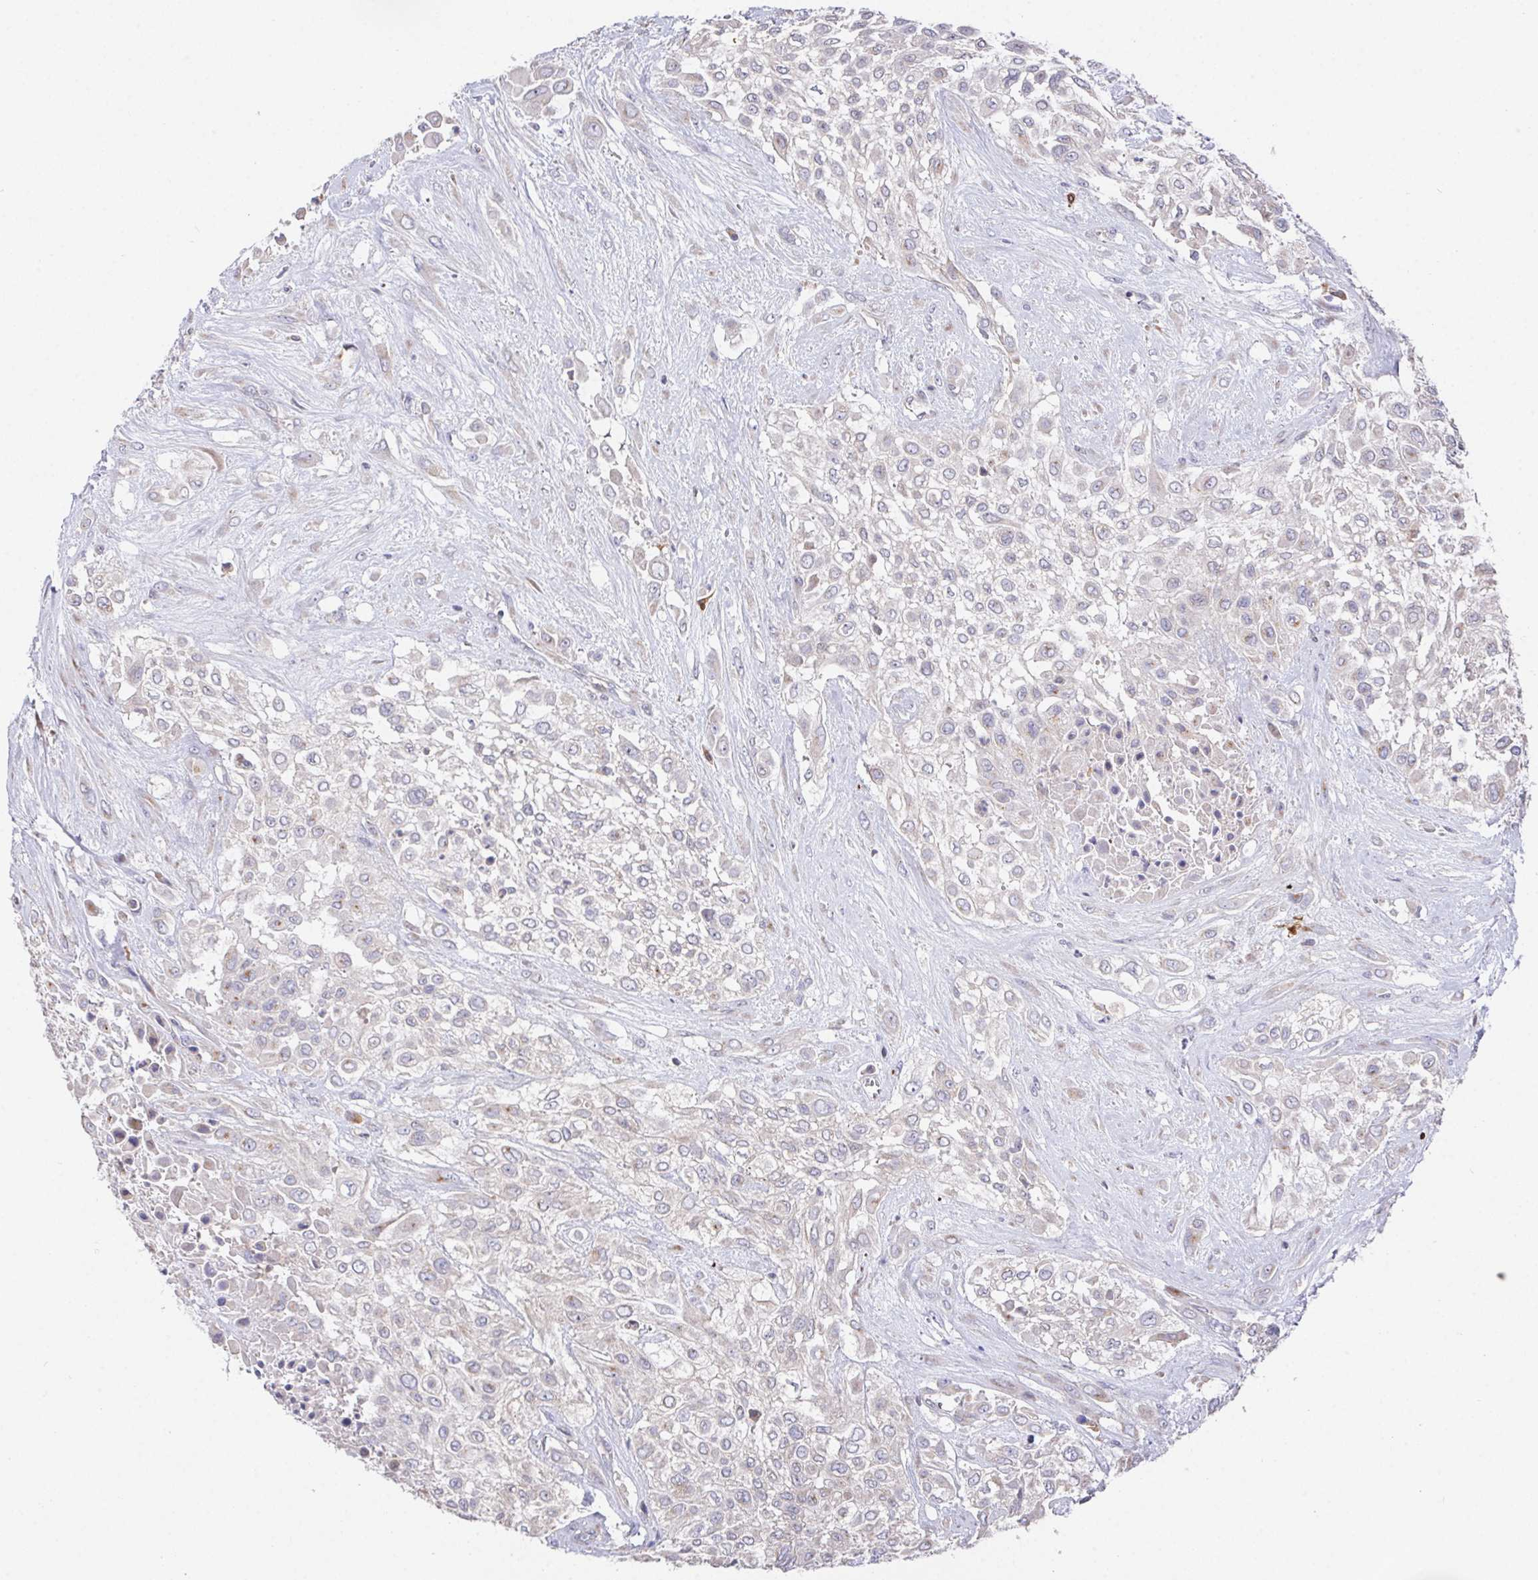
{"staining": {"intensity": "negative", "quantity": "none", "location": "none"}, "tissue": "urothelial cancer", "cell_type": "Tumor cells", "image_type": "cancer", "snomed": [{"axis": "morphology", "description": "Urothelial carcinoma, High grade"}, {"axis": "topography", "description": "Urinary bladder"}], "caption": "The histopathology image exhibits no significant staining in tumor cells of high-grade urothelial carcinoma.", "gene": "FAM241A", "patient": {"sex": "male", "age": 57}}